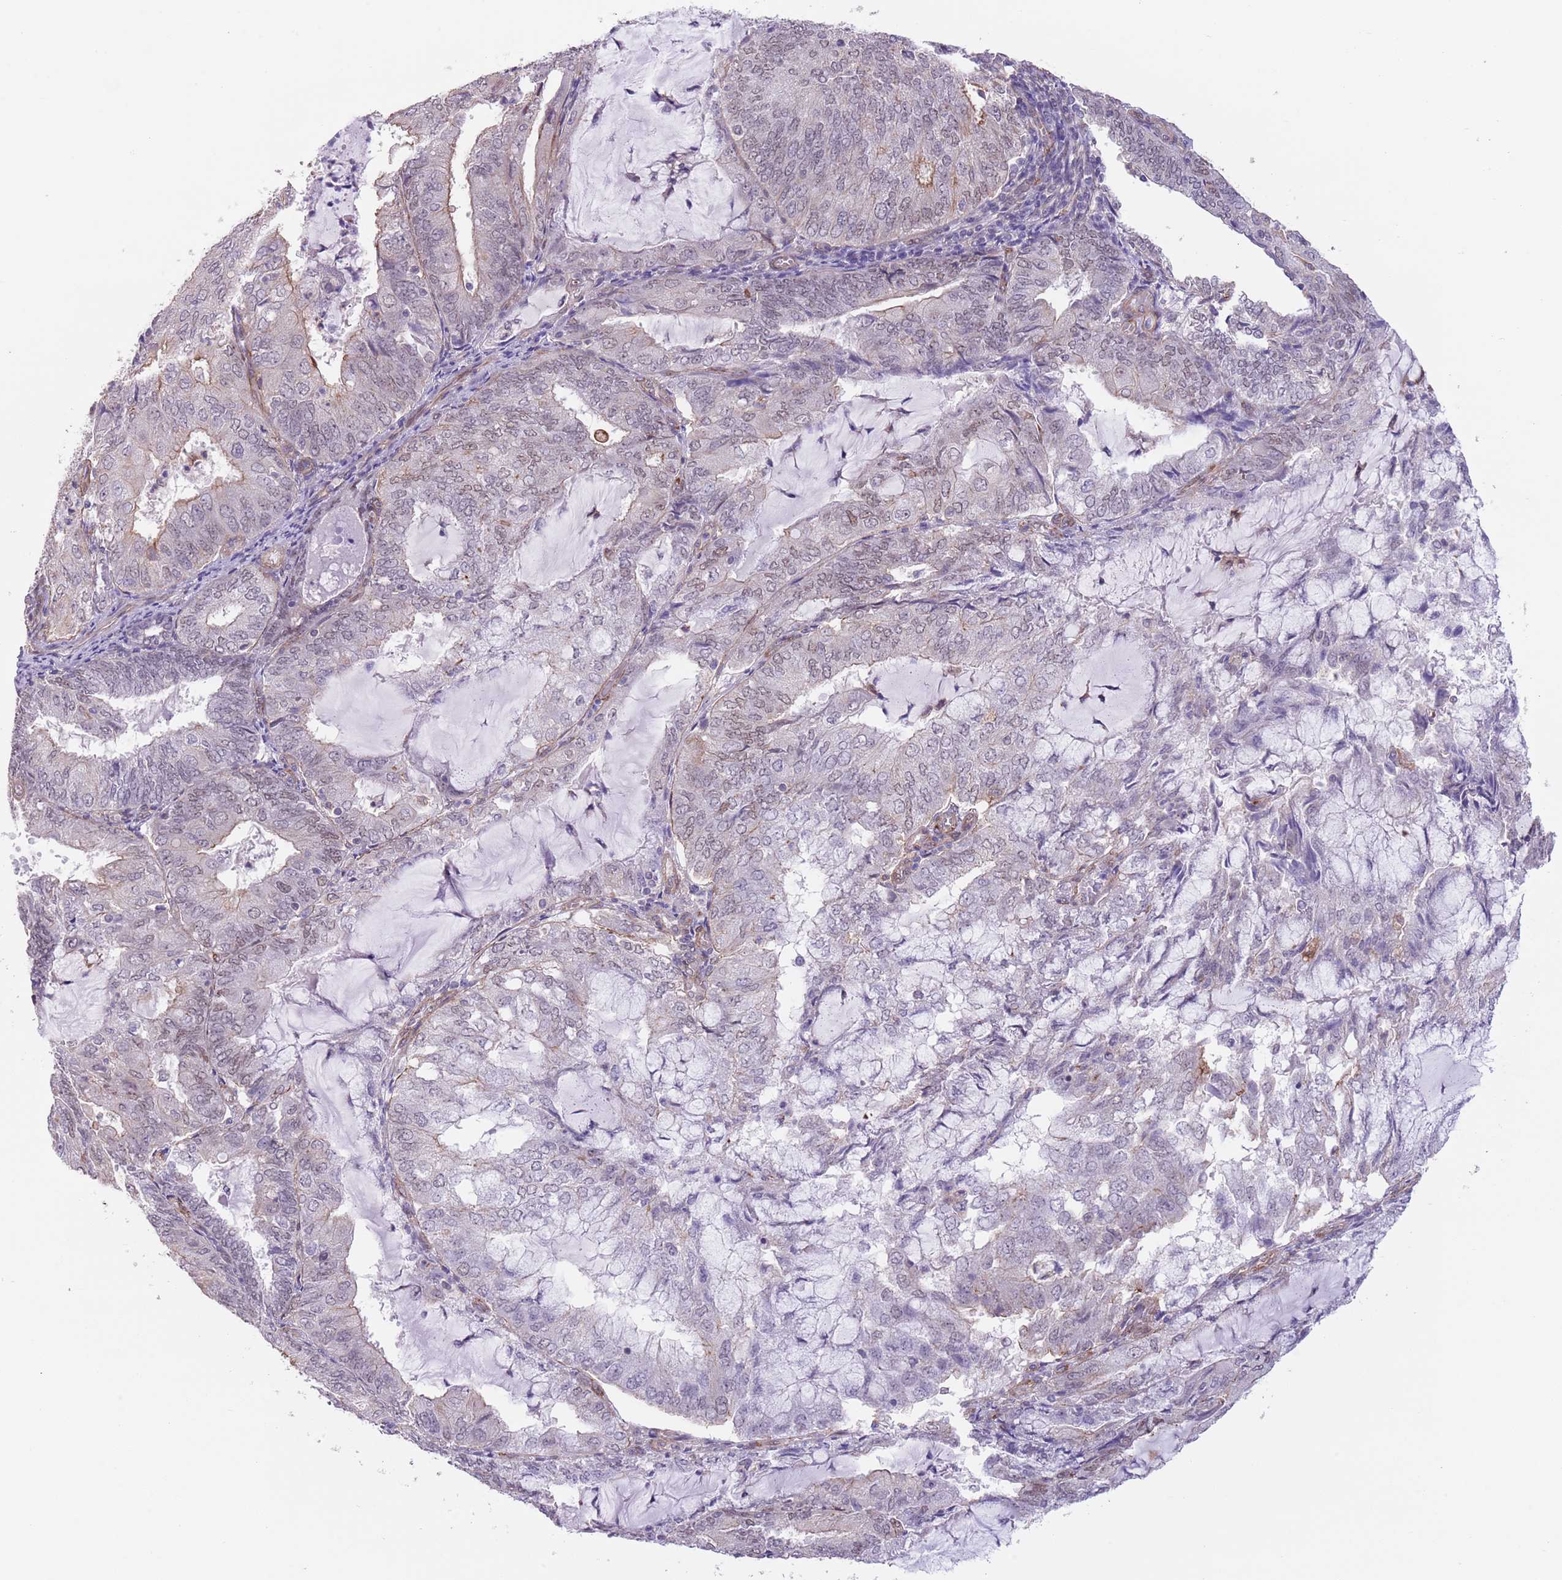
{"staining": {"intensity": "weak", "quantity": "25%-75%", "location": "nuclear"}, "tissue": "endometrial cancer", "cell_type": "Tumor cells", "image_type": "cancer", "snomed": [{"axis": "morphology", "description": "Adenocarcinoma, NOS"}, {"axis": "topography", "description": "Endometrium"}], "caption": "Tumor cells display low levels of weak nuclear expression in about 25%-75% of cells in human endometrial adenocarcinoma.", "gene": "CREBZF", "patient": {"sex": "female", "age": 81}}